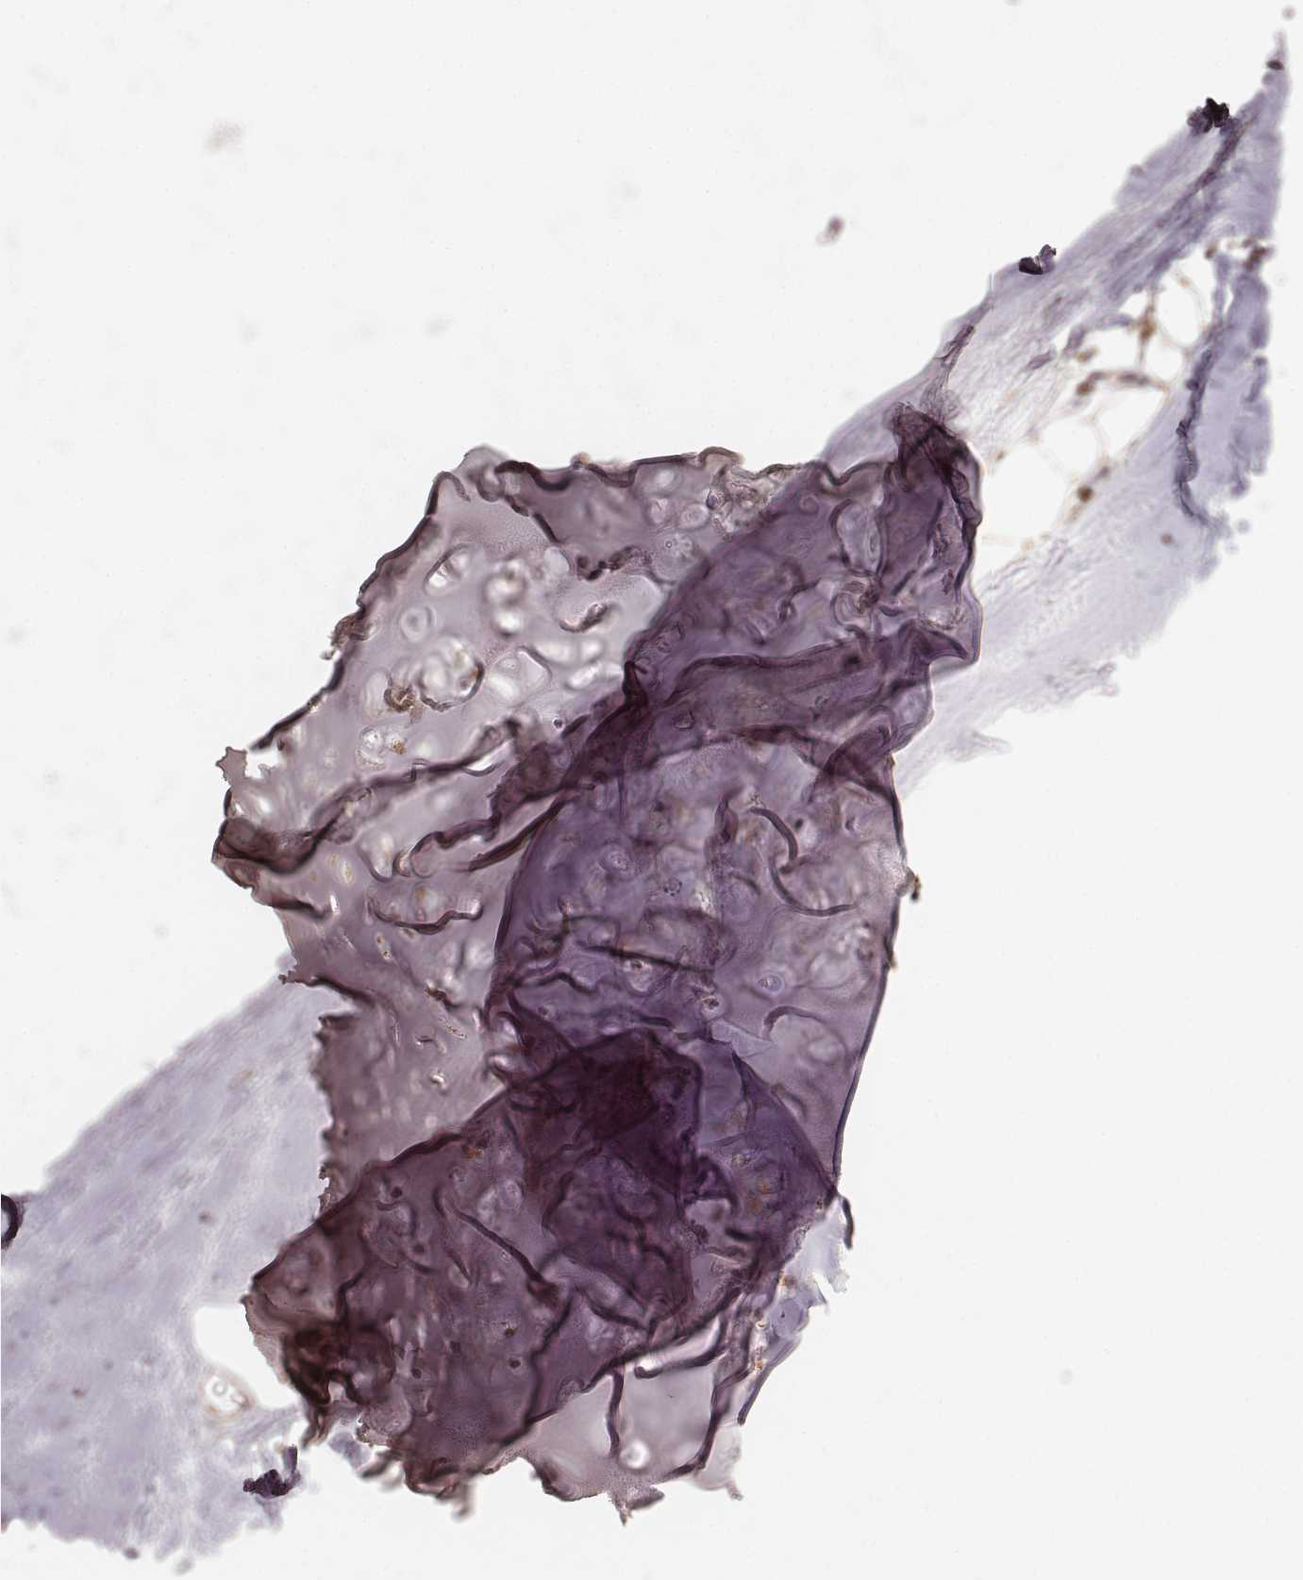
{"staining": {"intensity": "moderate", "quantity": "25%-75%", "location": "cytoplasmic/membranous"}, "tissue": "soft tissue", "cell_type": "Chondrocytes", "image_type": "normal", "snomed": [{"axis": "morphology", "description": "Normal tissue, NOS"}, {"axis": "topography", "description": "Lymph node"}, {"axis": "topography", "description": "Bronchus"}], "caption": "Chondrocytes reveal medium levels of moderate cytoplasmic/membranous expression in about 25%-75% of cells in unremarkable soft tissue.", "gene": "CS", "patient": {"sex": "female", "age": 70}}